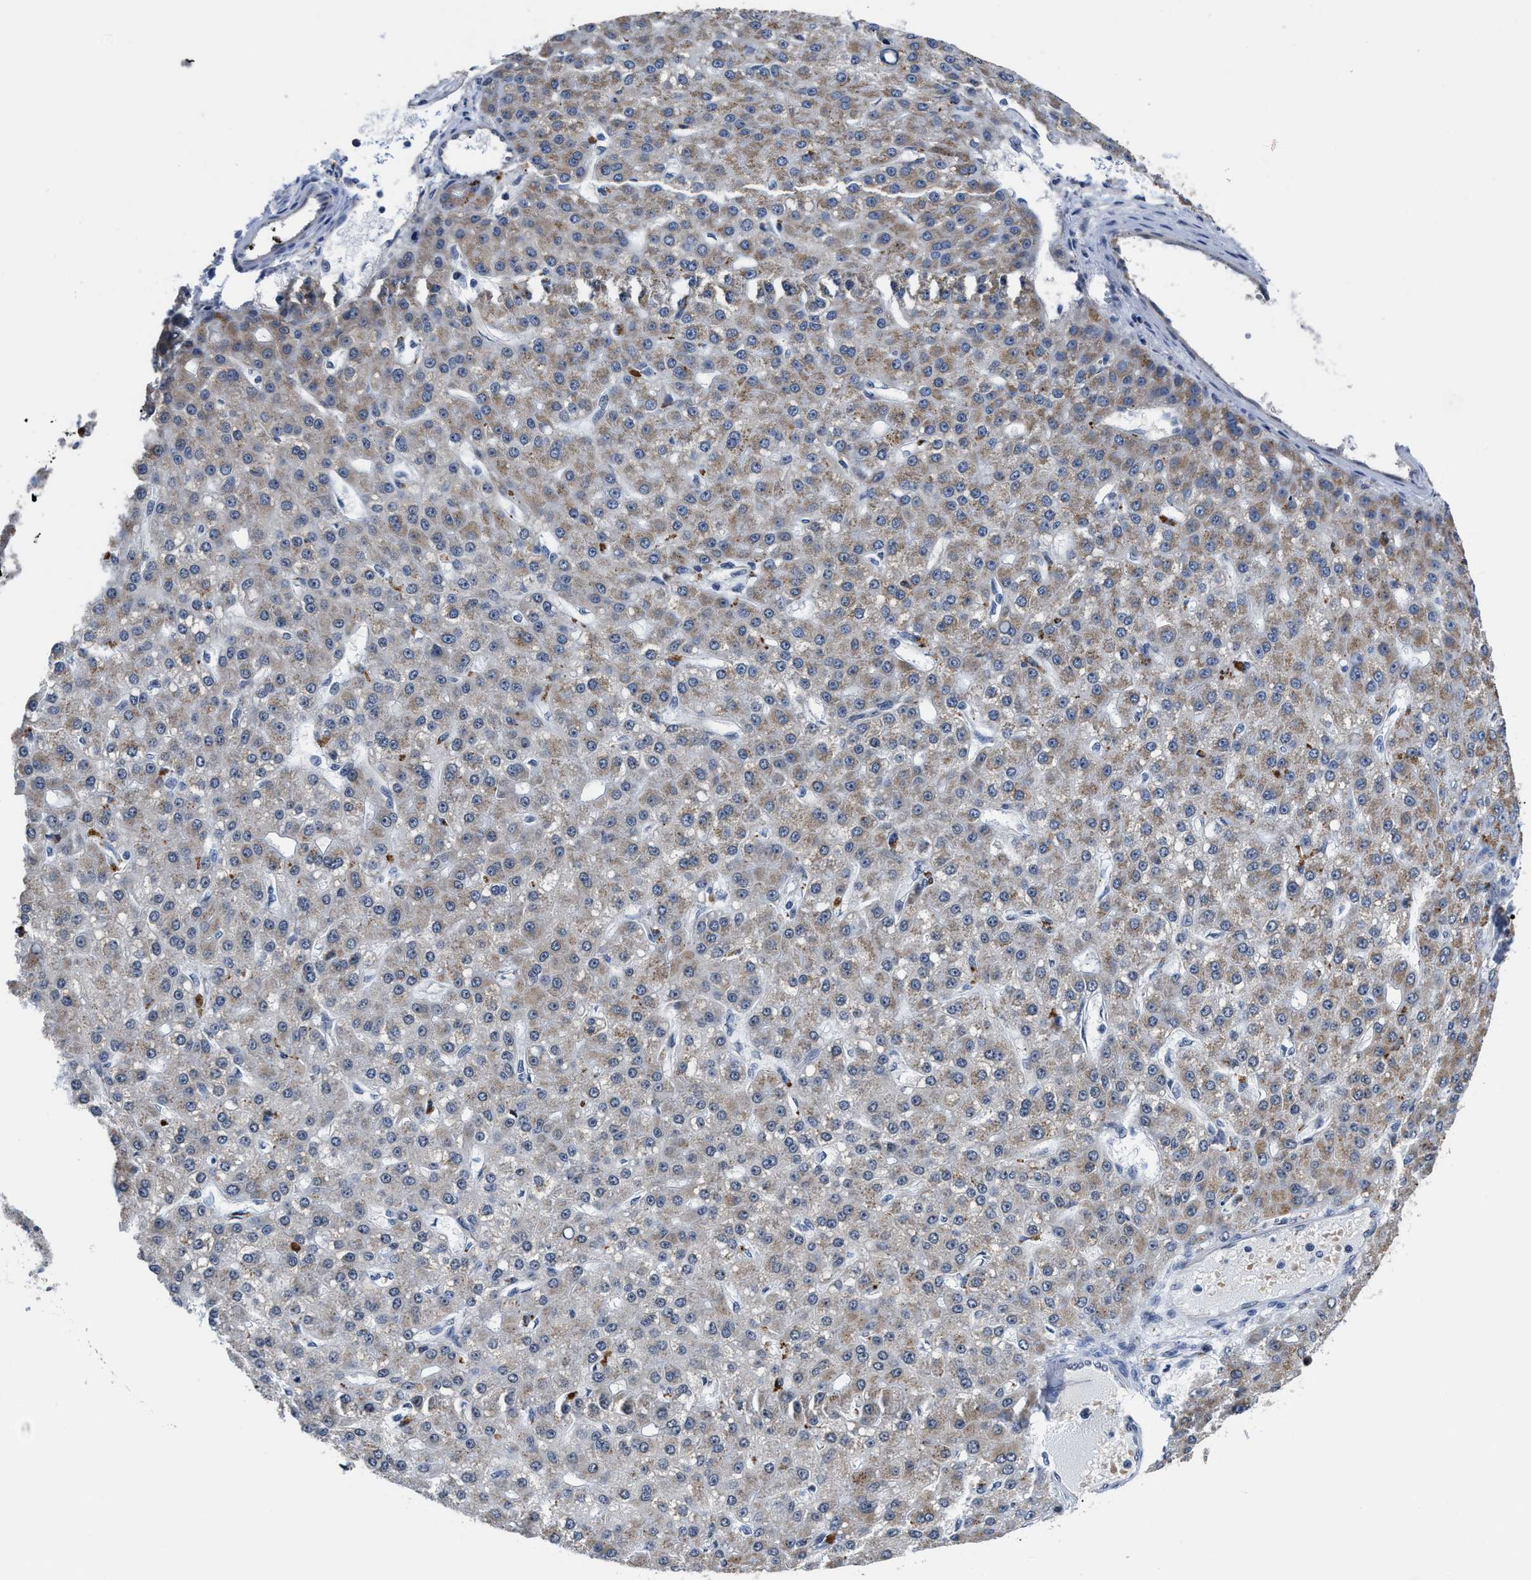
{"staining": {"intensity": "moderate", "quantity": "25%-75%", "location": "cytoplasmic/membranous"}, "tissue": "liver cancer", "cell_type": "Tumor cells", "image_type": "cancer", "snomed": [{"axis": "morphology", "description": "Carcinoma, Hepatocellular, NOS"}, {"axis": "topography", "description": "Liver"}], "caption": "High-magnification brightfield microscopy of liver cancer (hepatocellular carcinoma) stained with DAB (brown) and counterstained with hematoxylin (blue). tumor cells exhibit moderate cytoplasmic/membranous positivity is identified in approximately25%-75% of cells.", "gene": "GHITM", "patient": {"sex": "male", "age": 67}}